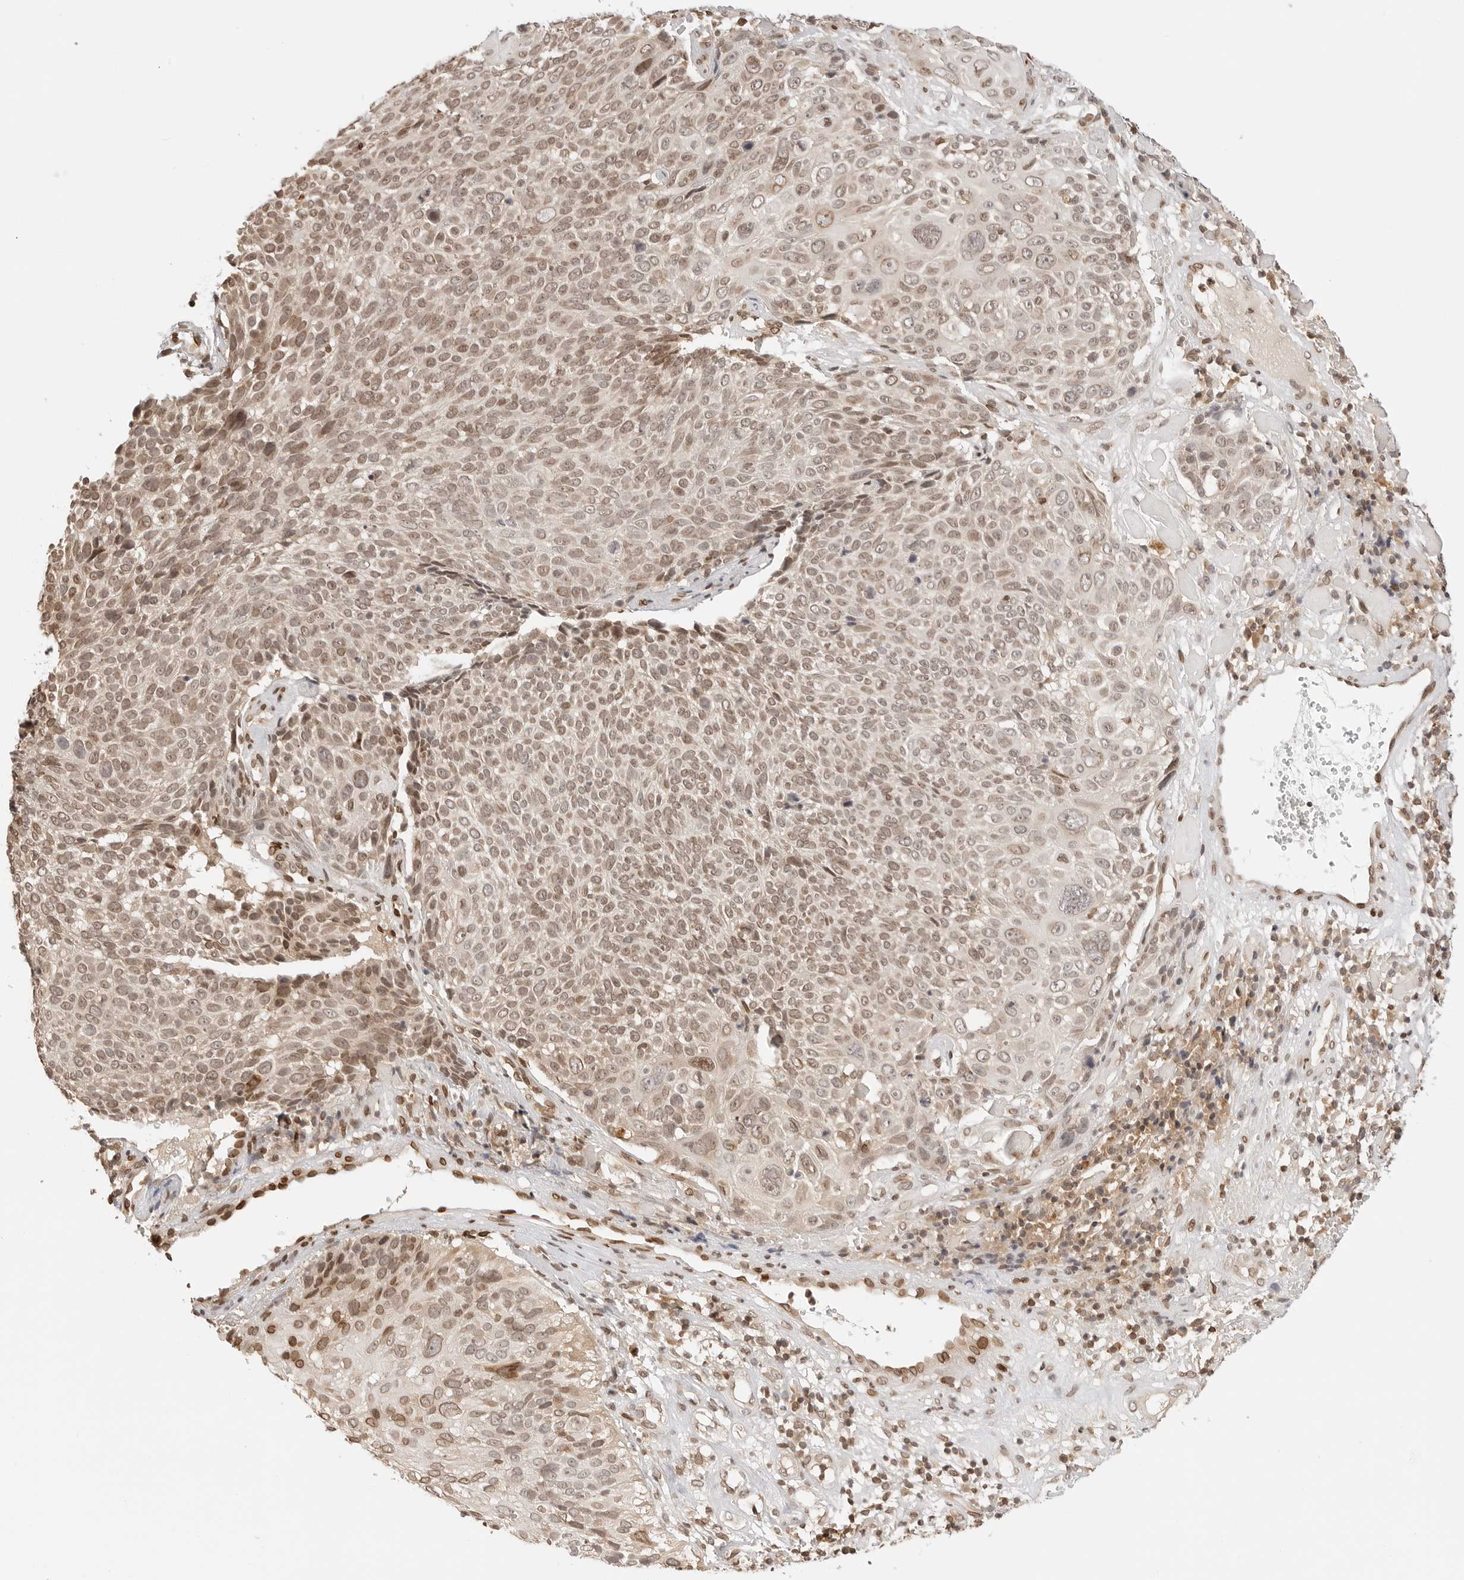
{"staining": {"intensity": "moderate", "quantity": ">75%", "location": "nuclear"}, "tissue": "cervical cancer", "cell_type": "Tumor cells", "image_type": "cancer", "snomed": [{"axis": "morphology", "description": "Squamous cell carcinoma, NOS"}, {"axis": "topography", "description": "Cervix"}], "caption": "Cervical squamous cell carcinoma stained with IHC demonstrates moderate nuclear positivity in approximately >75% of tumor cells.", "gene": "POLH", "patient": {"sex": "female", "age": 74}}